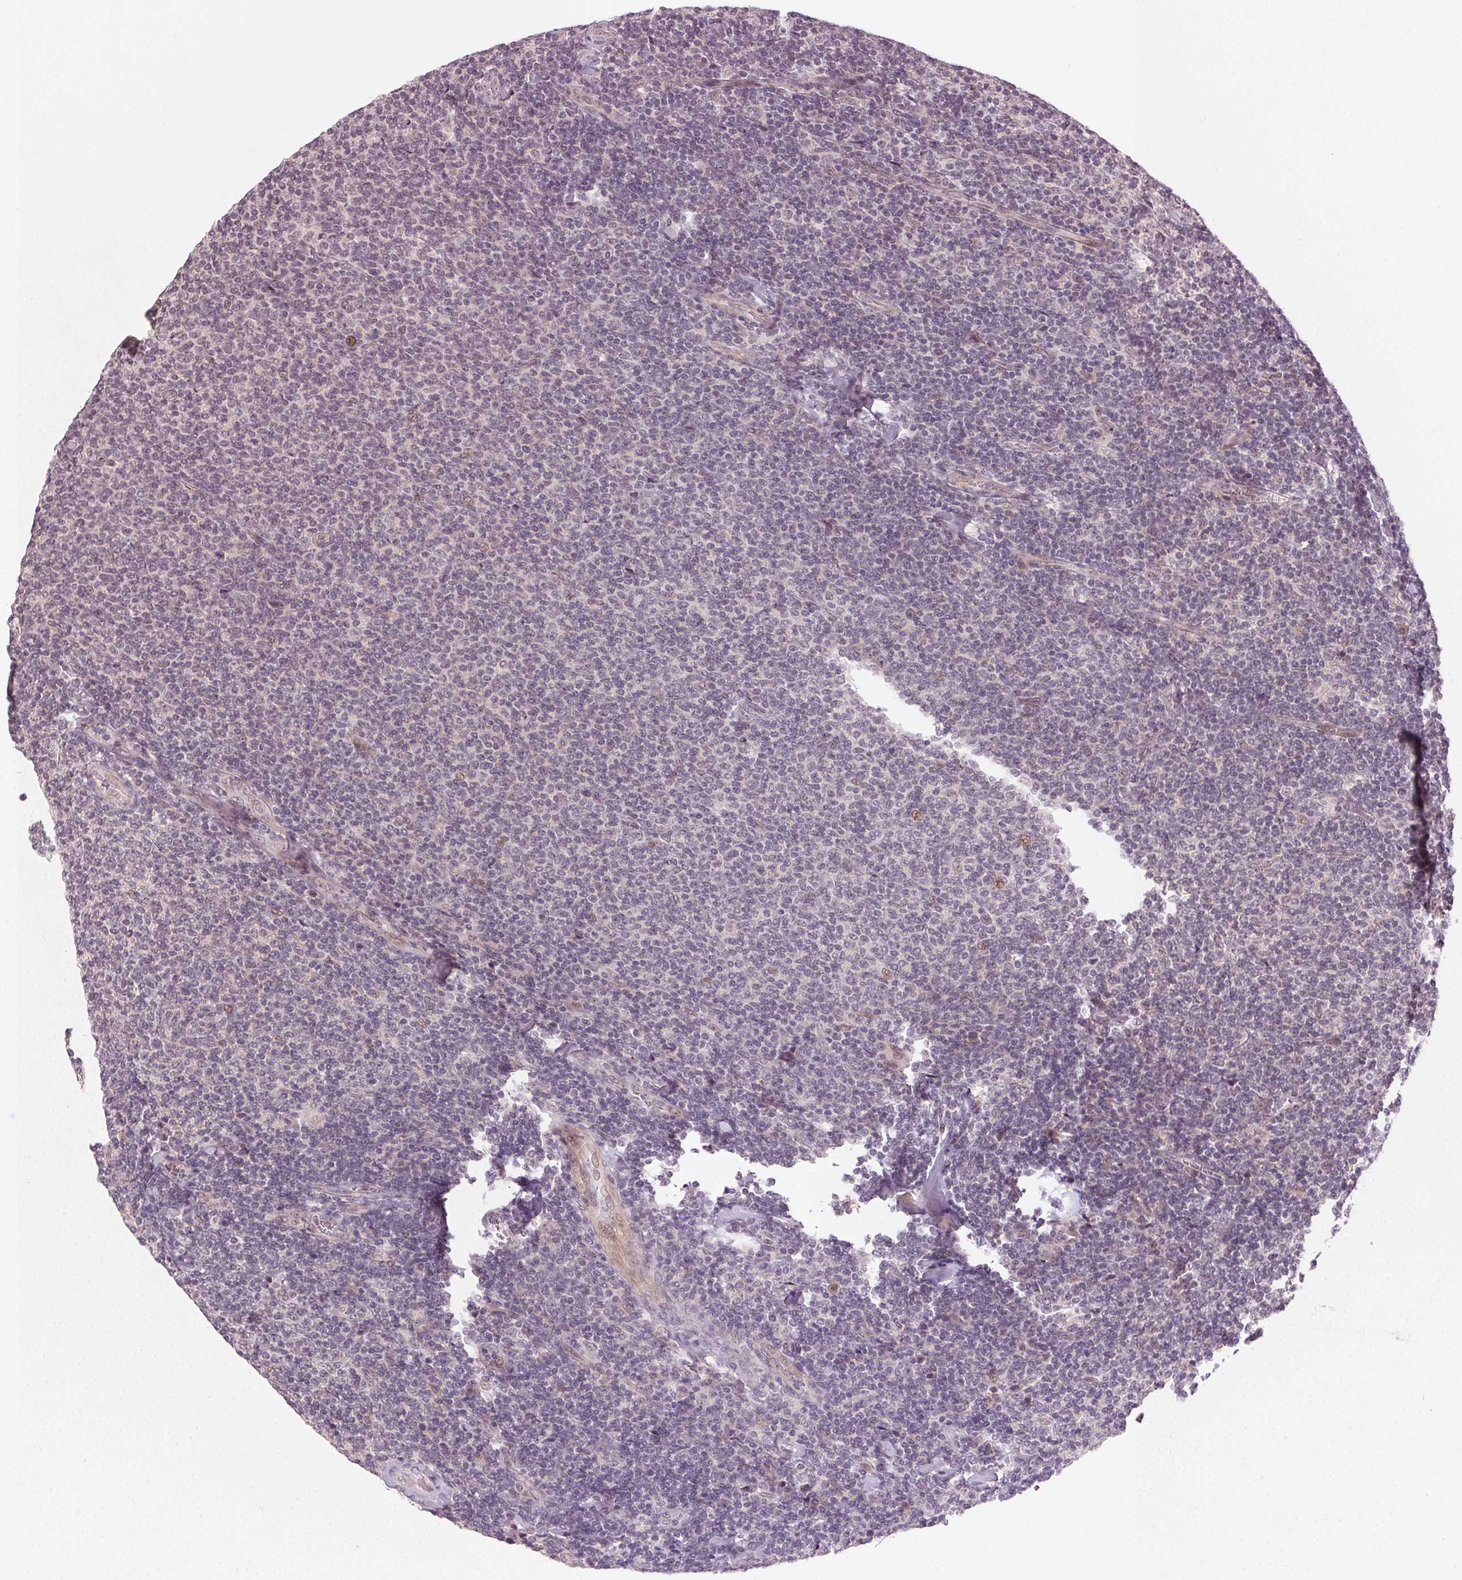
{"staining": {"intensity": "negative", "quantity": "none", "location": "none"}, "tissue": "lymphoma", "cell_type": "Tumor cells", "image_type": "cancer", "snomed": [{"axis": "morphology", "description": "Malignant lymphoma, non-Hodgkin's type, Low grade"}, {"axis": "topography", "description": "Lymph node"}], "caption": "There is no significant positivity in tumor cells of low-grade malignant lymphoma, non-Hodgkin's type. (DAB immunohistochemistry visualized using brightfield microscopy, high magnification).", "gene": "TUB", "patient": {"sex": "male", "age": 52}}